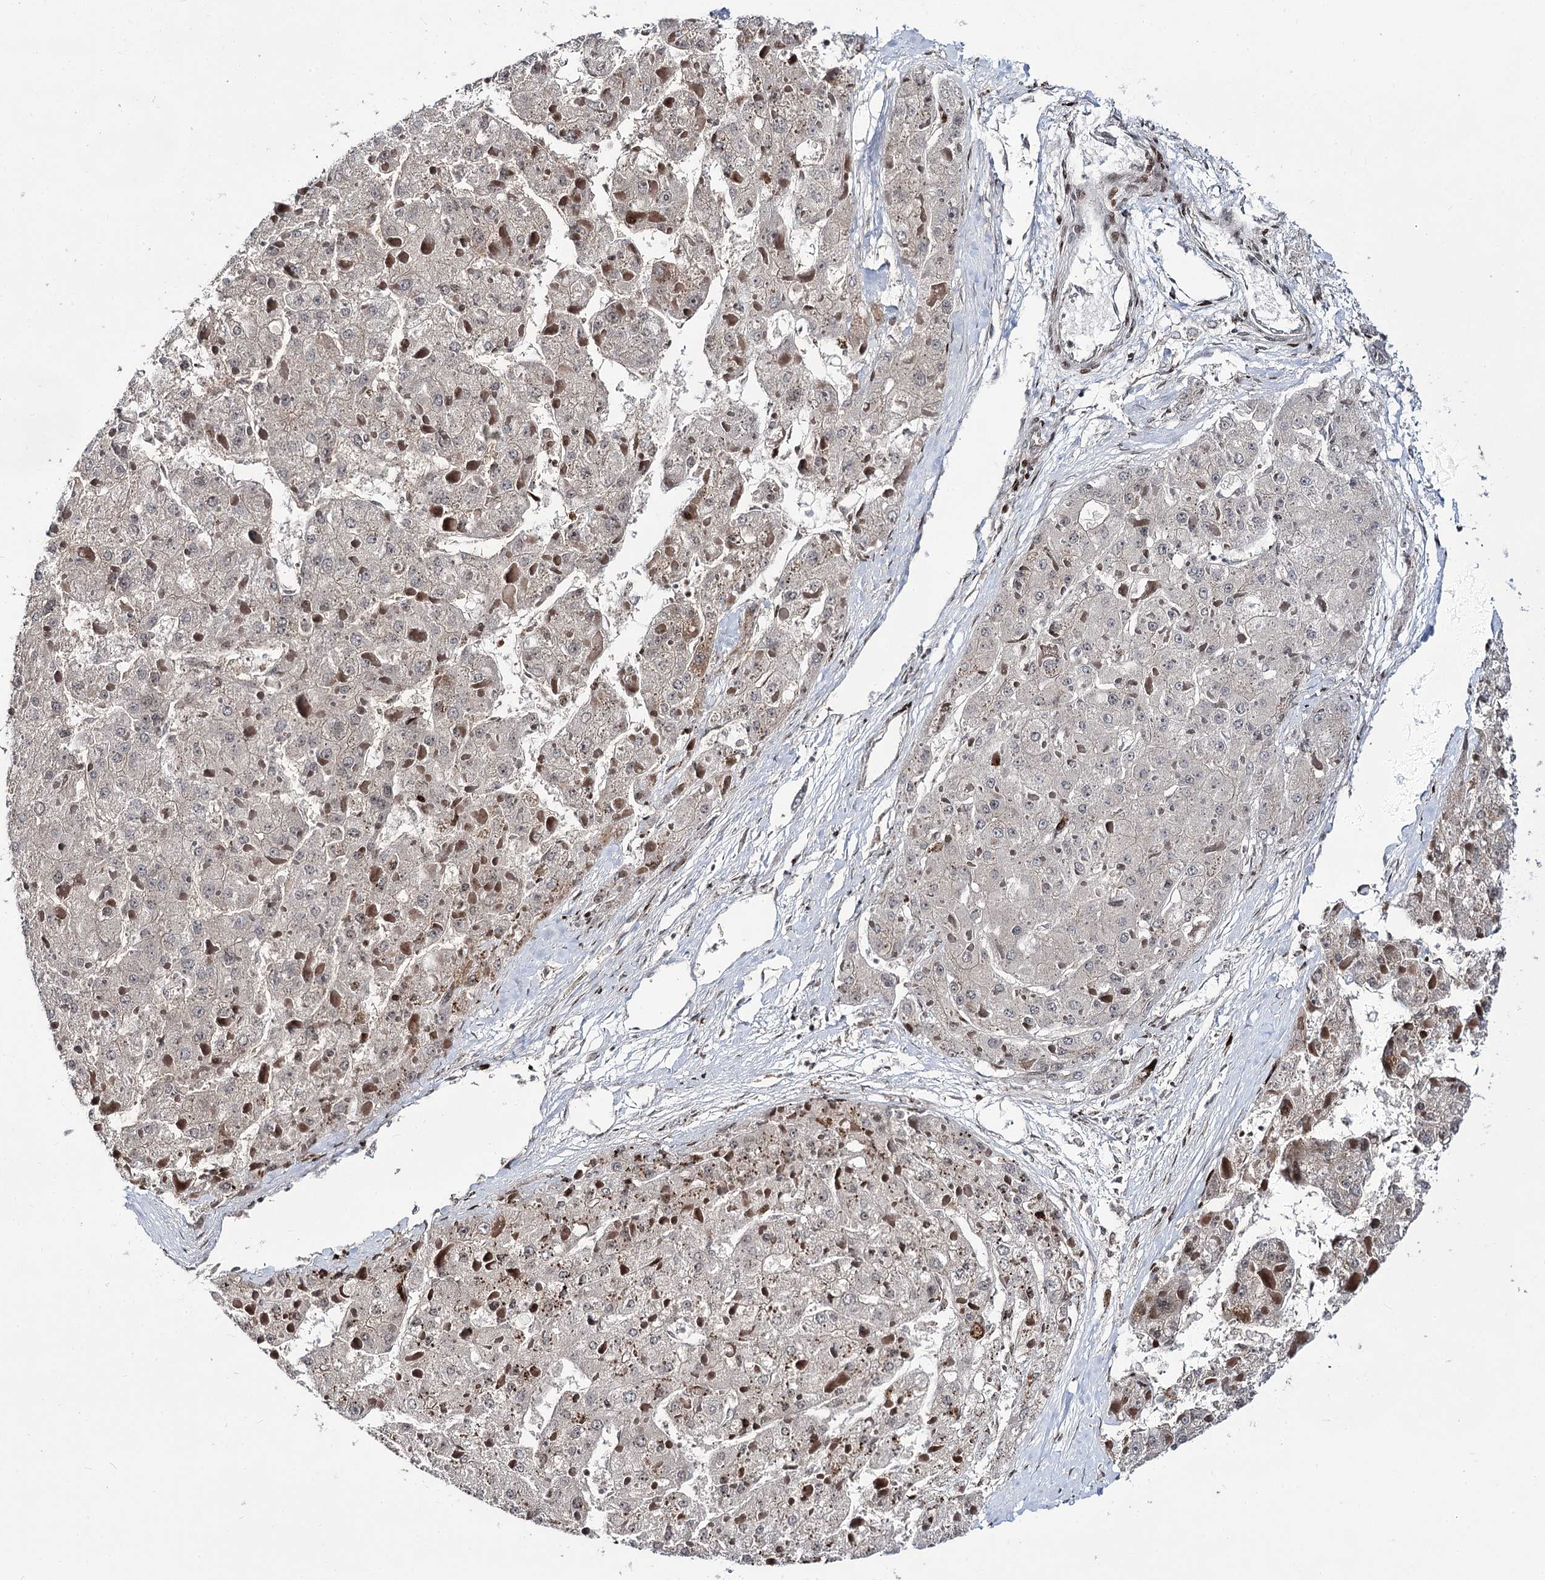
{"staining": {"intensity": "negative", "quantity": "none", "location": "none"}, "tissue": "liver cancer", "cell_type": "Tumor cells", "image_type": "cancer", "snomed": [{"axis": "morphology", "description": "Carcinoma, Hepatocellular, NOS"}, {"axis": "topography", "description": "Liver"}], "caption": "Immunohistochemical staining of human liver cancer demonstrates no significant expression in tumor cells. (Brightfield microscopy of DAB immunohistochemistry at high magnification).", "gene": "ITFG2", "patient": {"sex": "female", "age": 73}}